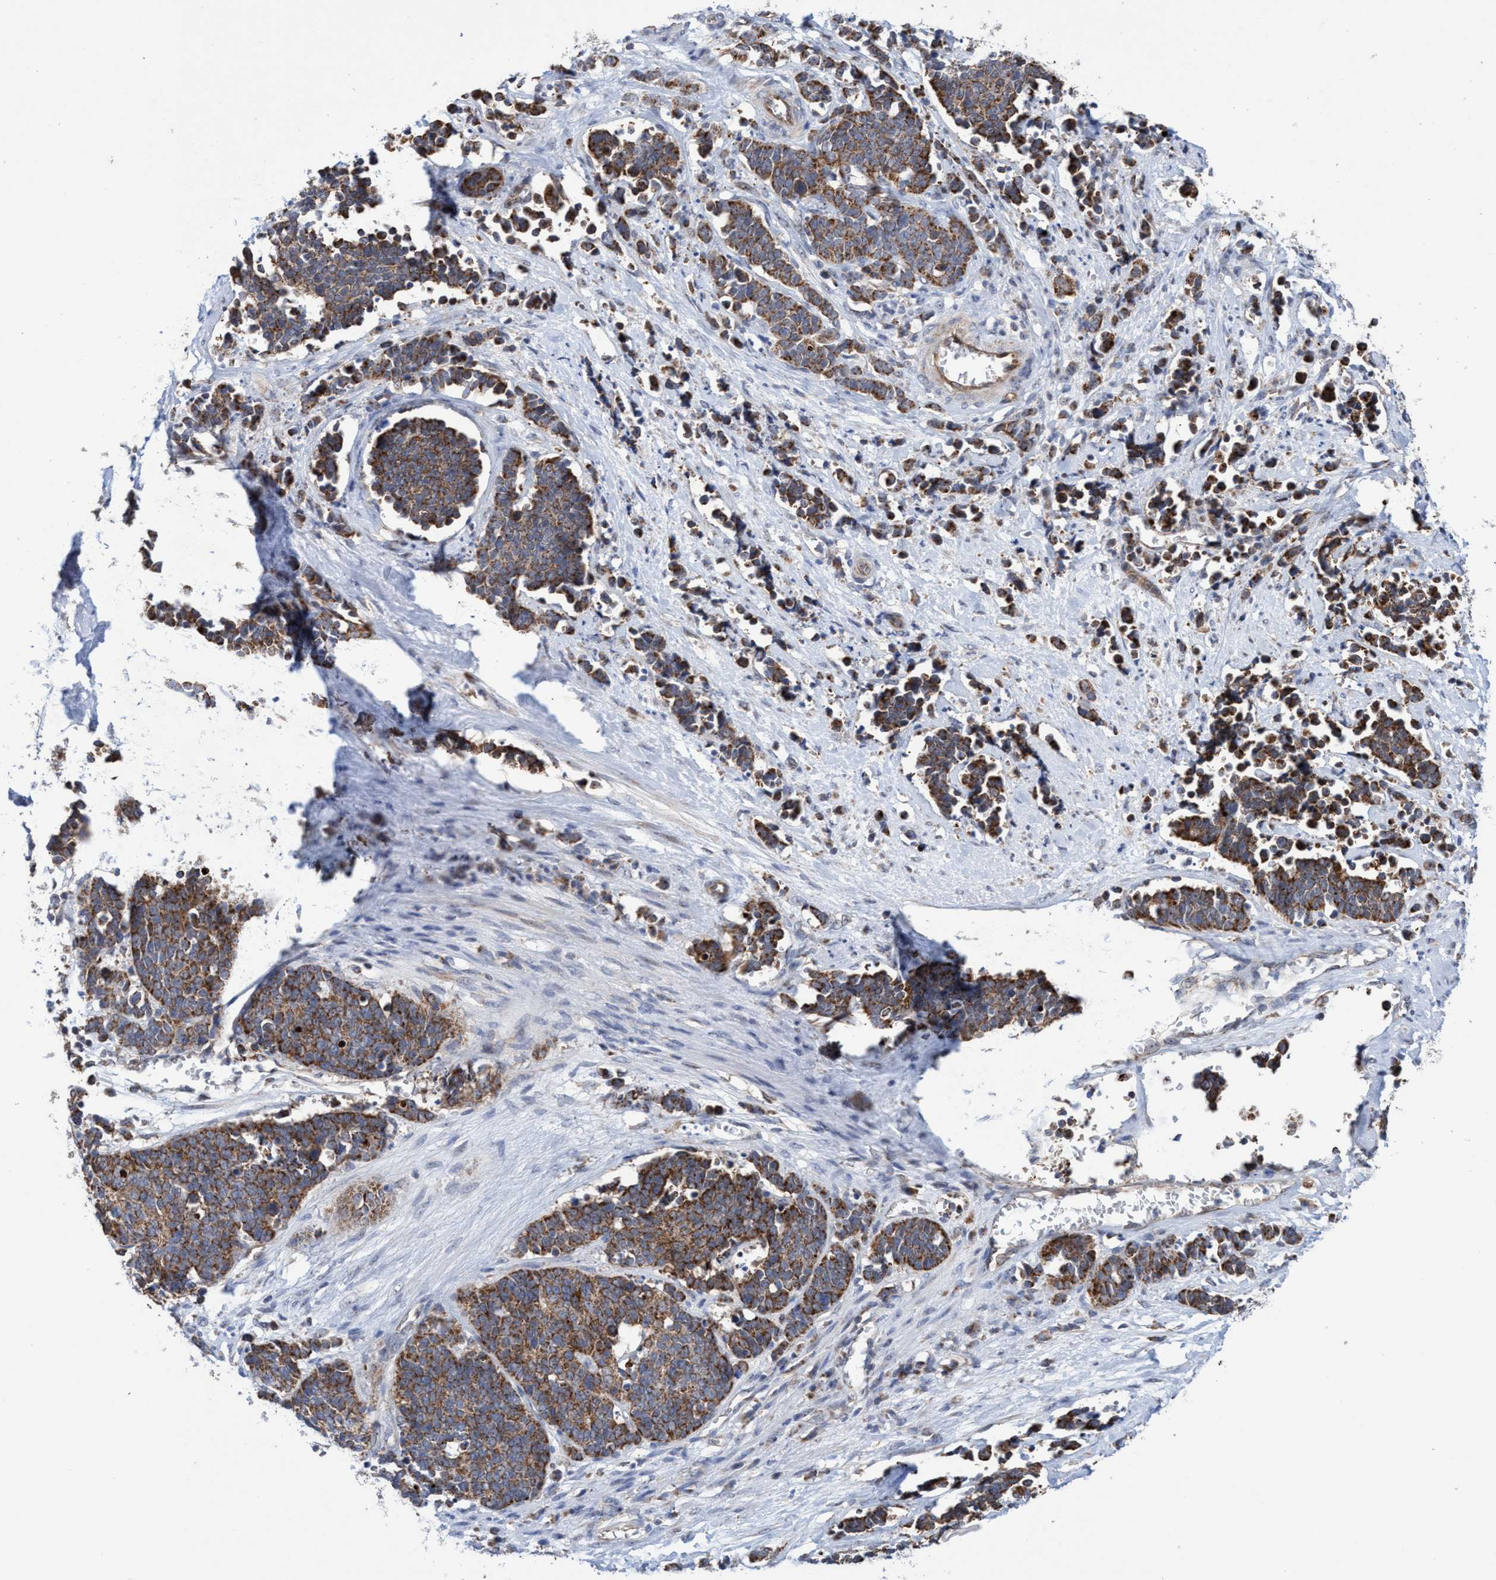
{"staining": {"intensity": "strong", "quantity": ">75%", "location": "cytoplasmic/membranous"}, "tissue": "cervical cancer", "cell_type": "Tumor cells", "image_type": "cancer", "snomed": [{"axis": "morphology", "description": "Squamous cell carcinoma, NOS"}, {"axis": "topography", "description": "Cervix"}], "caption": "DAB immunohistochemical staining of cervical cancer shows strong cytoplasmic/membranous protein expression in approximately >75% of tumor cells. (brown staining indicates protein expression, while blue staining denotes nuclei).", "gene": "P2RY14", "patient": {"sex": "female", "age": 35}}